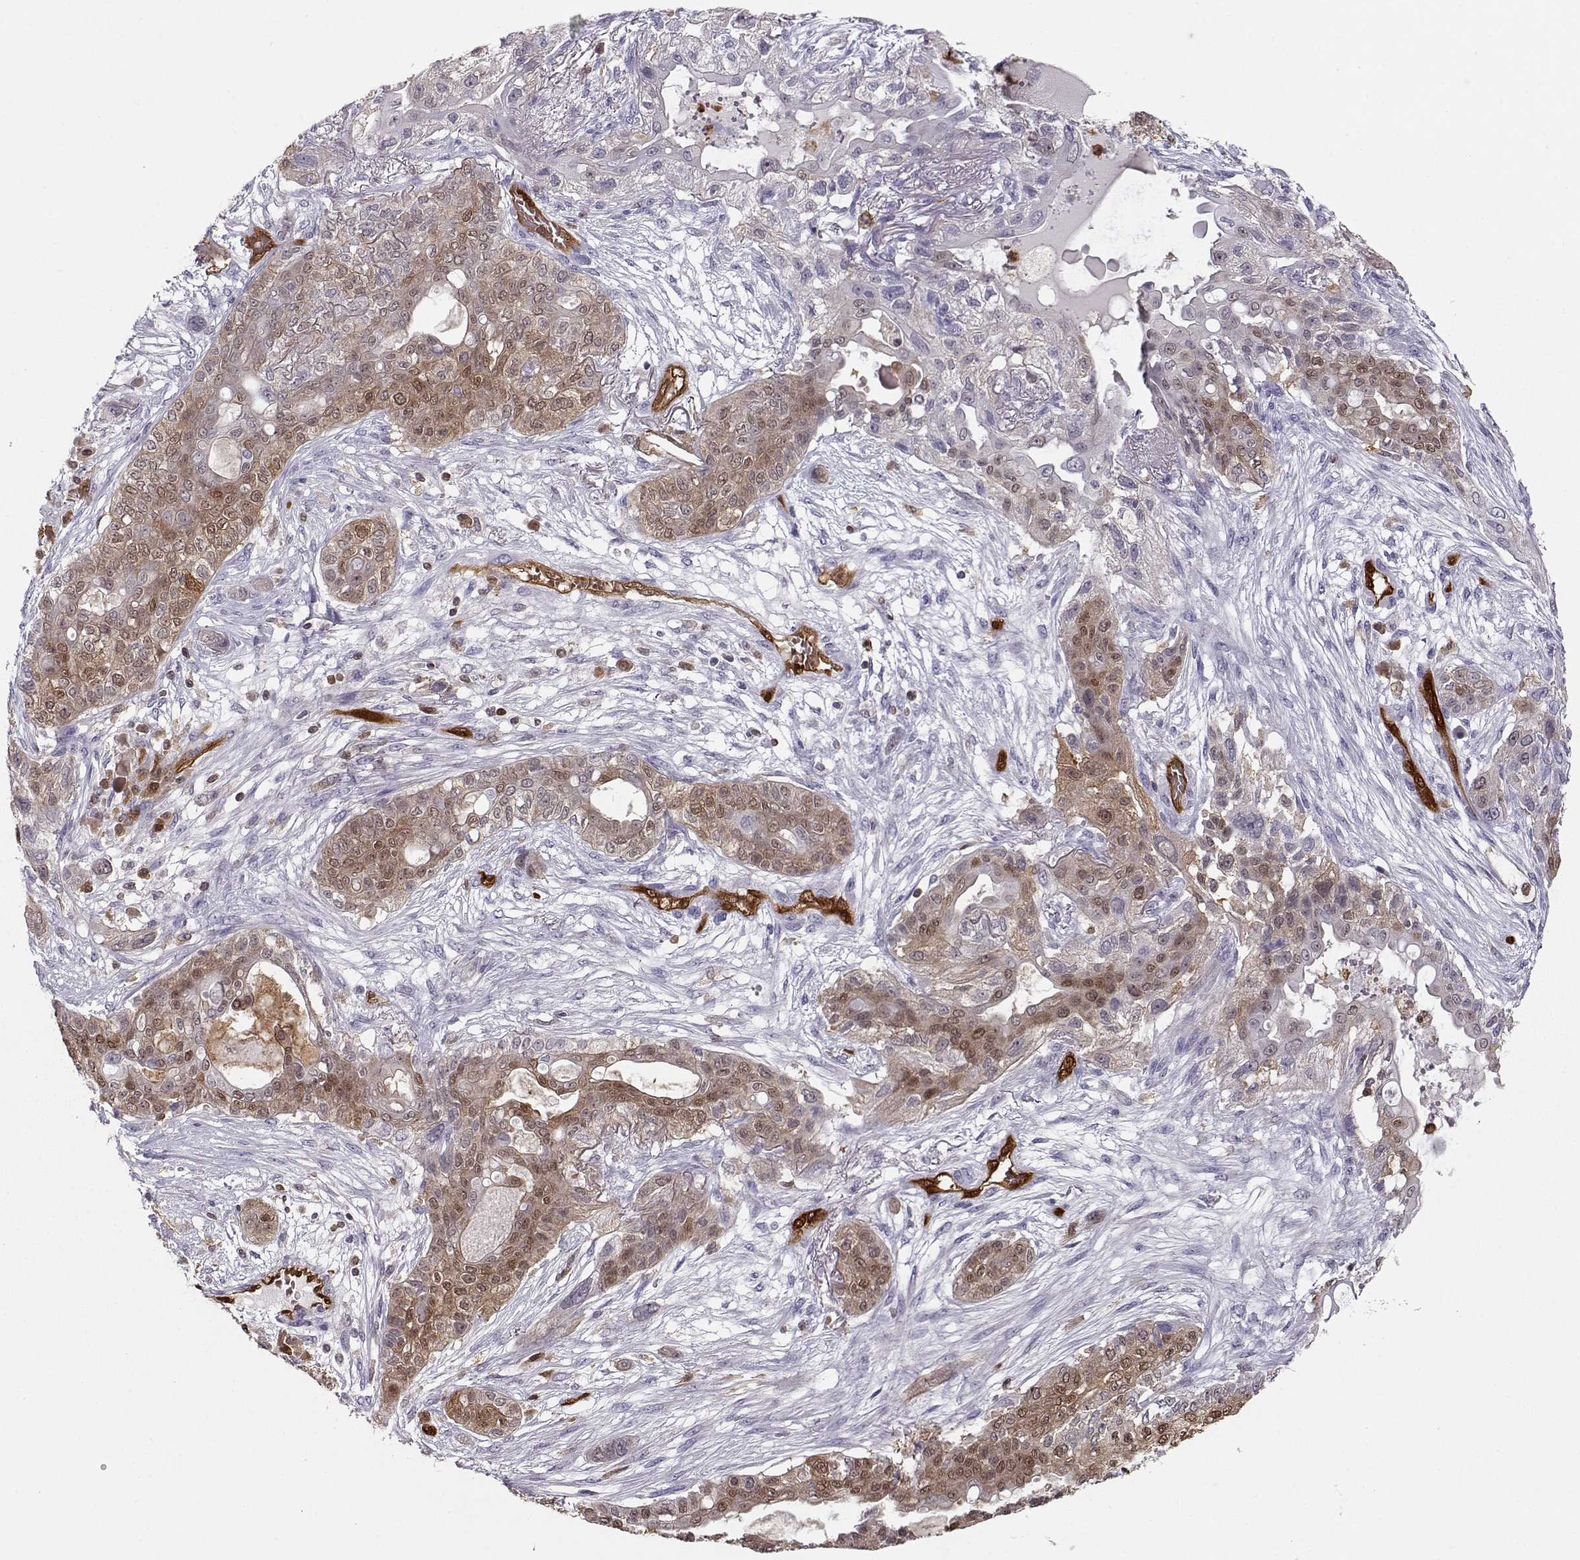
{"staining": {"intensity": "weak", "quantity": ">75%", "location": "cytoplasmic/membranous,nuclear"}, "tissue": "lung cancer", "cell_type": "Tumor cells", "image_type": "cancer", "snomed": [{"axis": "morphology", "description": "Squamous cell carcinoma, NOS"}, {"axis": "topography", "description": "Lung"}], "caption": "There is low levels of weak cytoplasmic/membranous and nuclear staining in tumor cells of lung cancer, as demonstrated by immunohistochemical staining (brown color).", "gene": "PNP", "patient": {"sex": "female", "age": 70}}